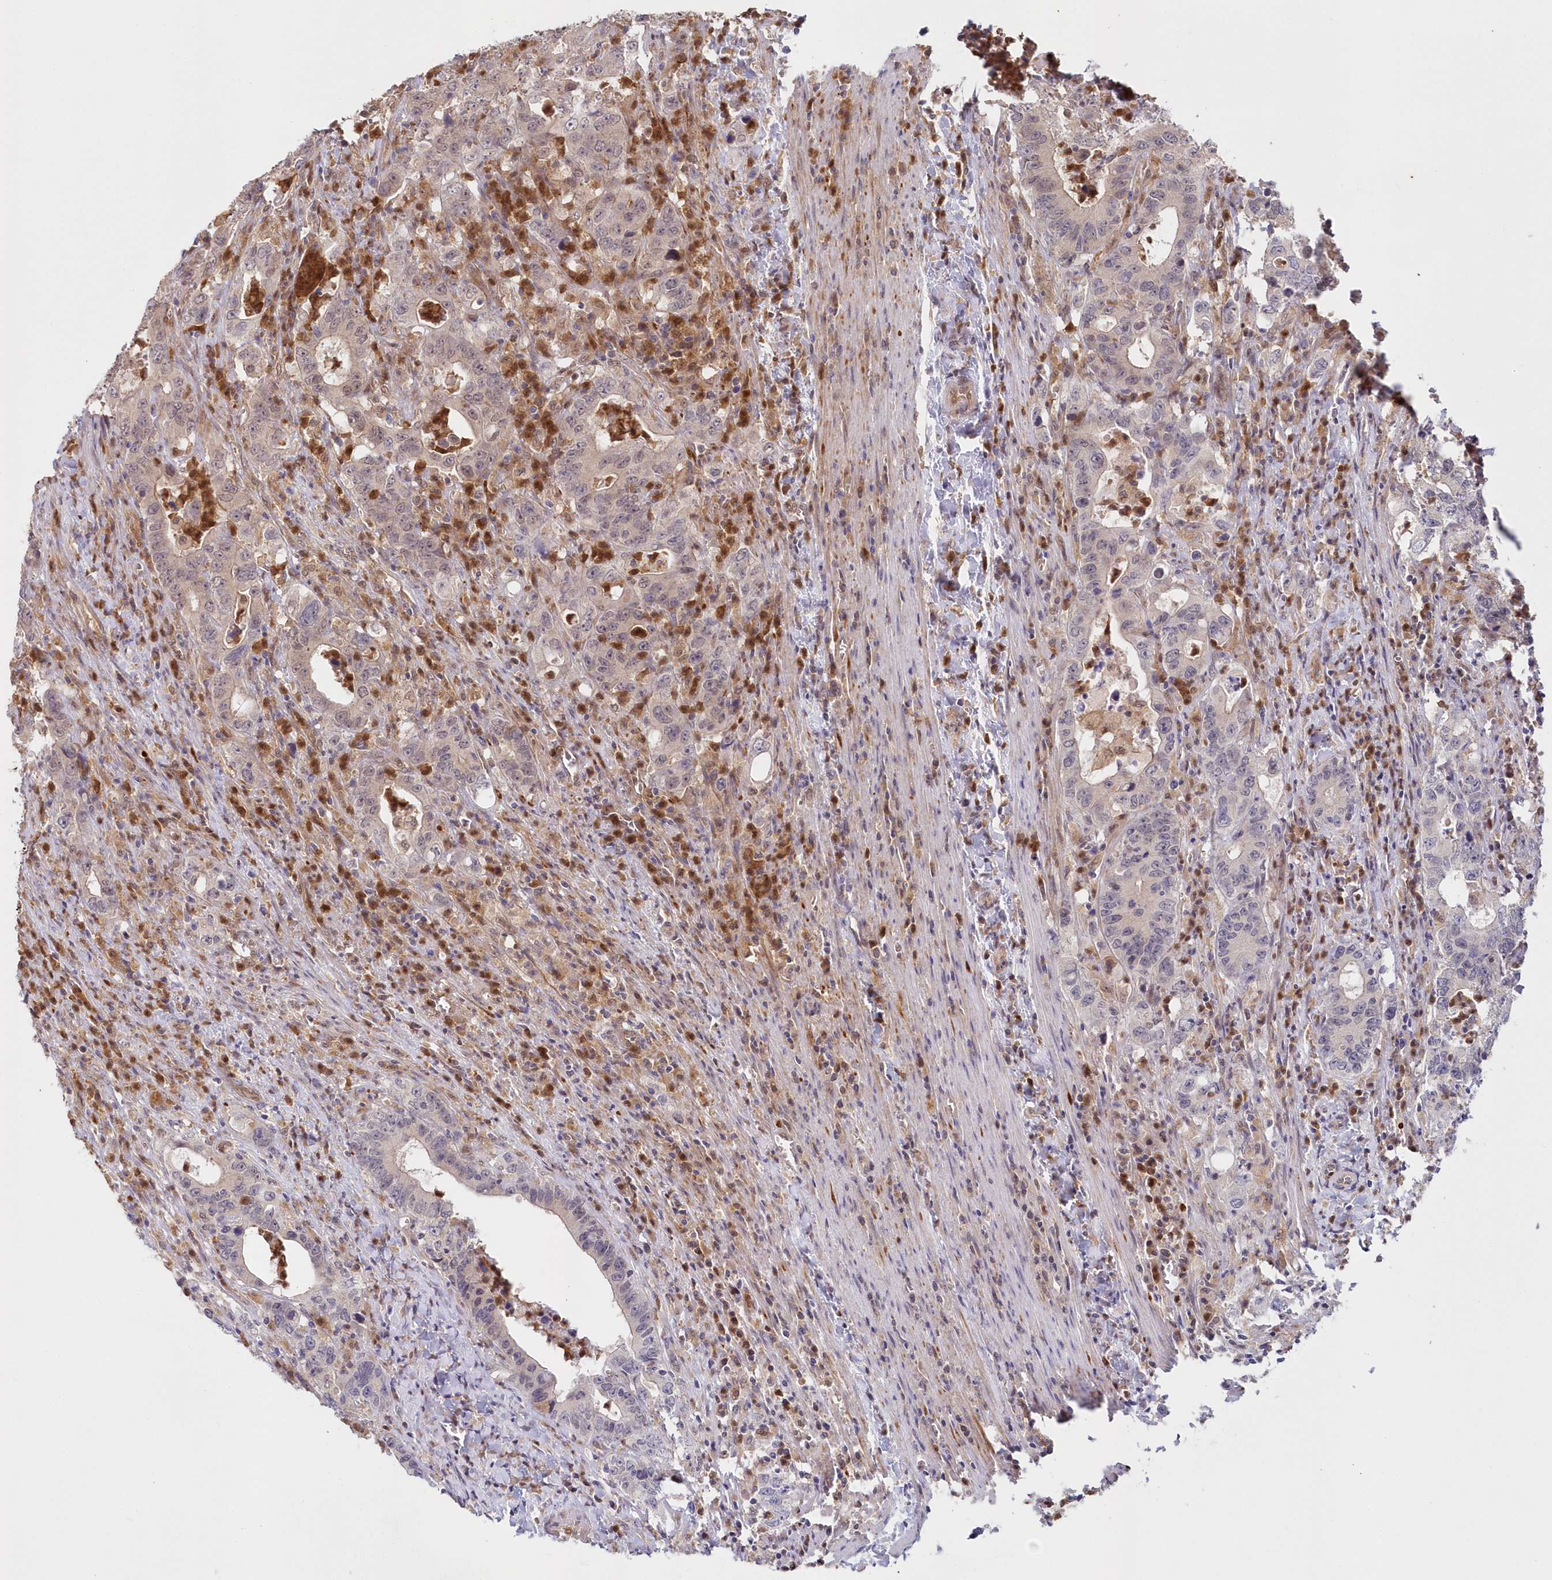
{"staining": {"intensity": "weak", "quantity": "<25%", "location": "cytoplasmic/membranous"}, "tissue": "colorectal cancer", "cell_type": "Tumor cells", "image_type": "cancer", "snomed": [{"axis": "morphology", "description": "Adenocarcinoma, NOS"}, {"axis": "topography", "description": "Colon"}], "caption": "Histopathology image shows no protein staining in tumor cells of colorectal cancer (adenocarcinoma) tissue.", "gene": "GBE1", "patient": {"sex": "female", "age": 75}}